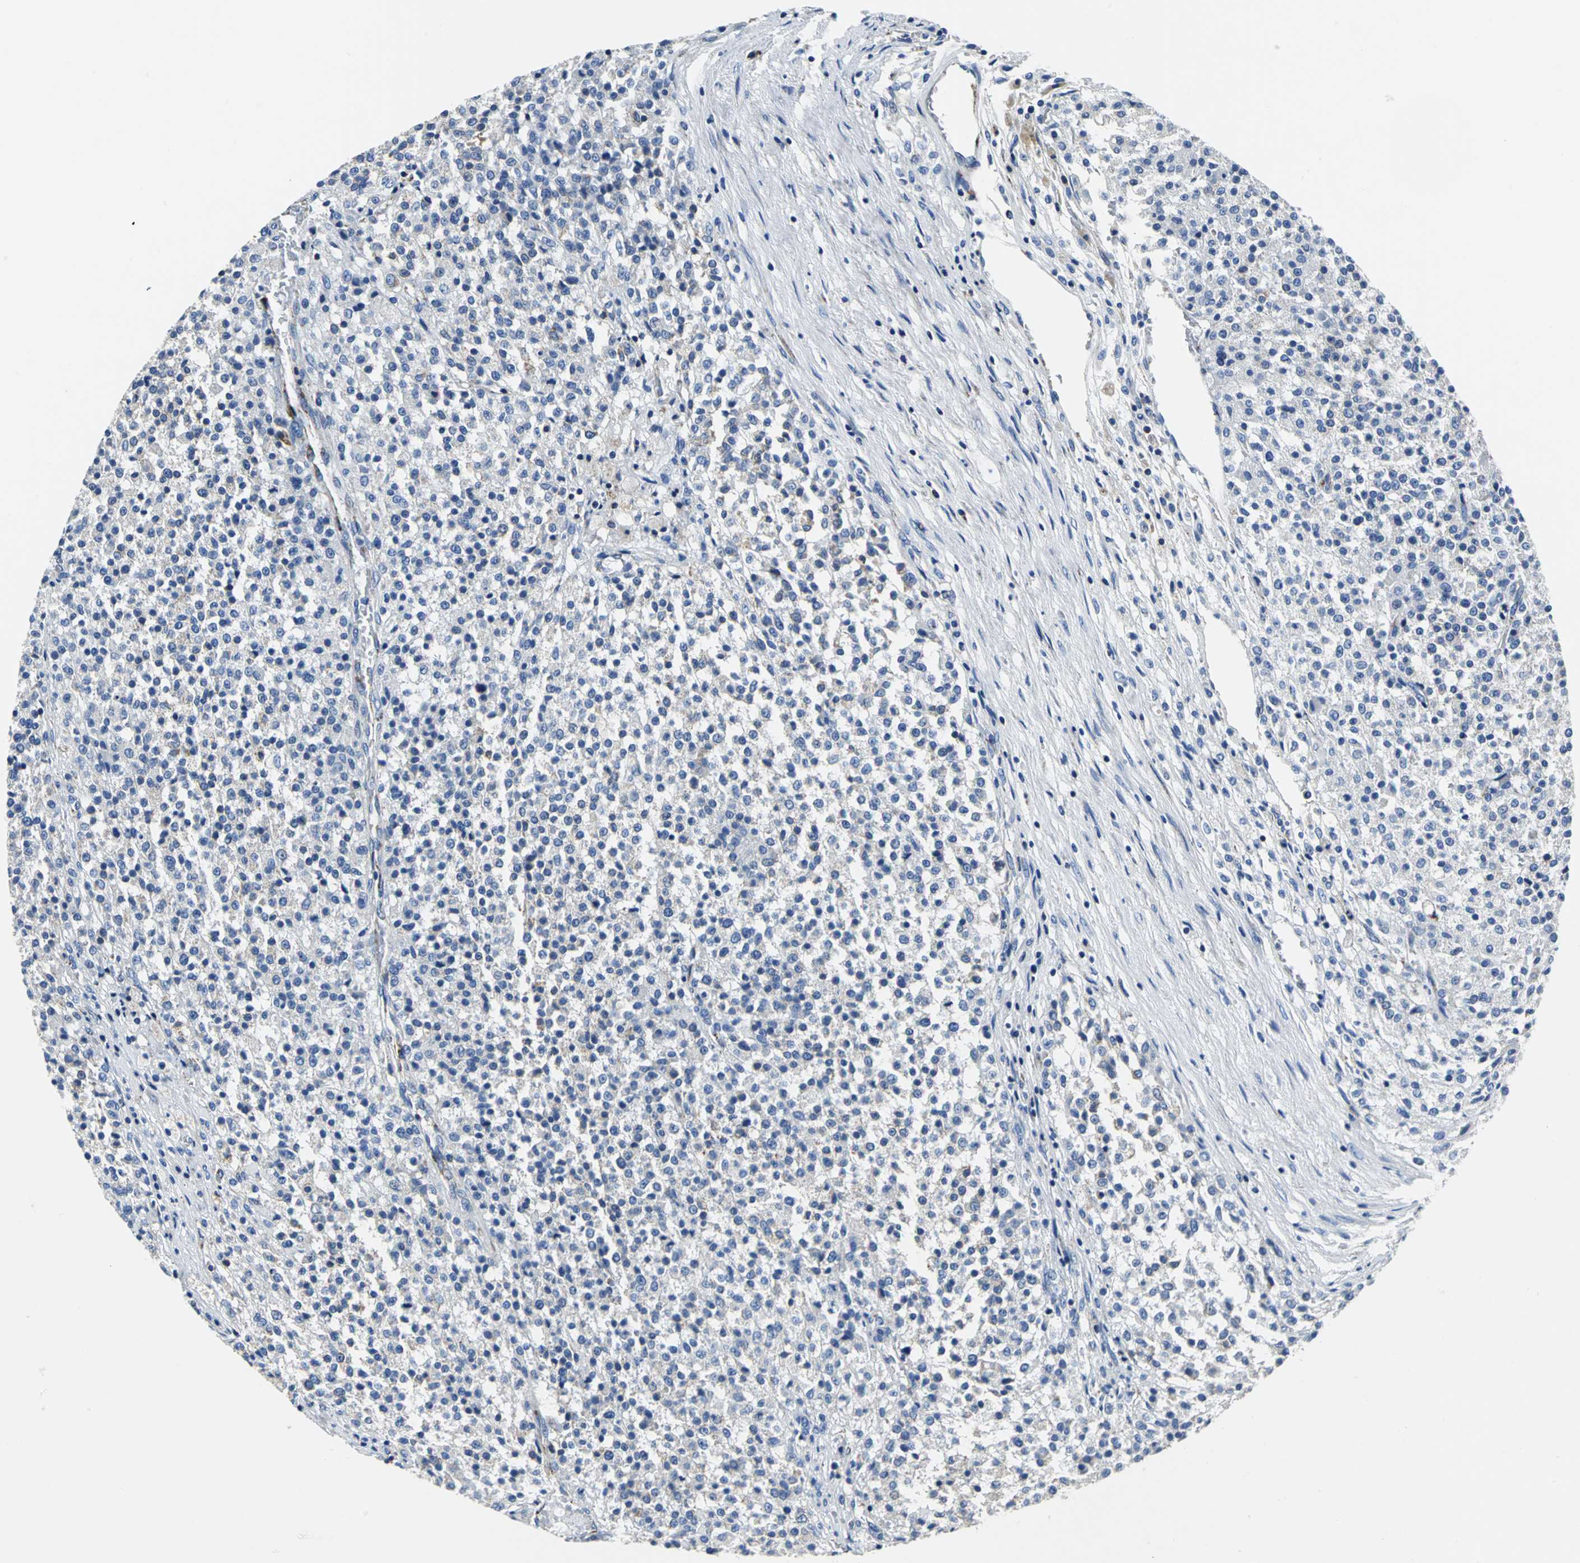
{"staining": {"intensity": "negative", "quantity": "none", "location": "none"}, "tissue": "testis cancer", "cell_type": "Tumor cells", "image_type": "cancer", "snomed": [{"axis": "morphology", "description": "Seminoma, NOS"}, {"axis": "topography", "description": "Testis"}], "caption": "The photomicrograph shows no staining of tumor cells in testis cancer.", "gene": "IFI6", "patient": {"sex": "male", "age": 59}}